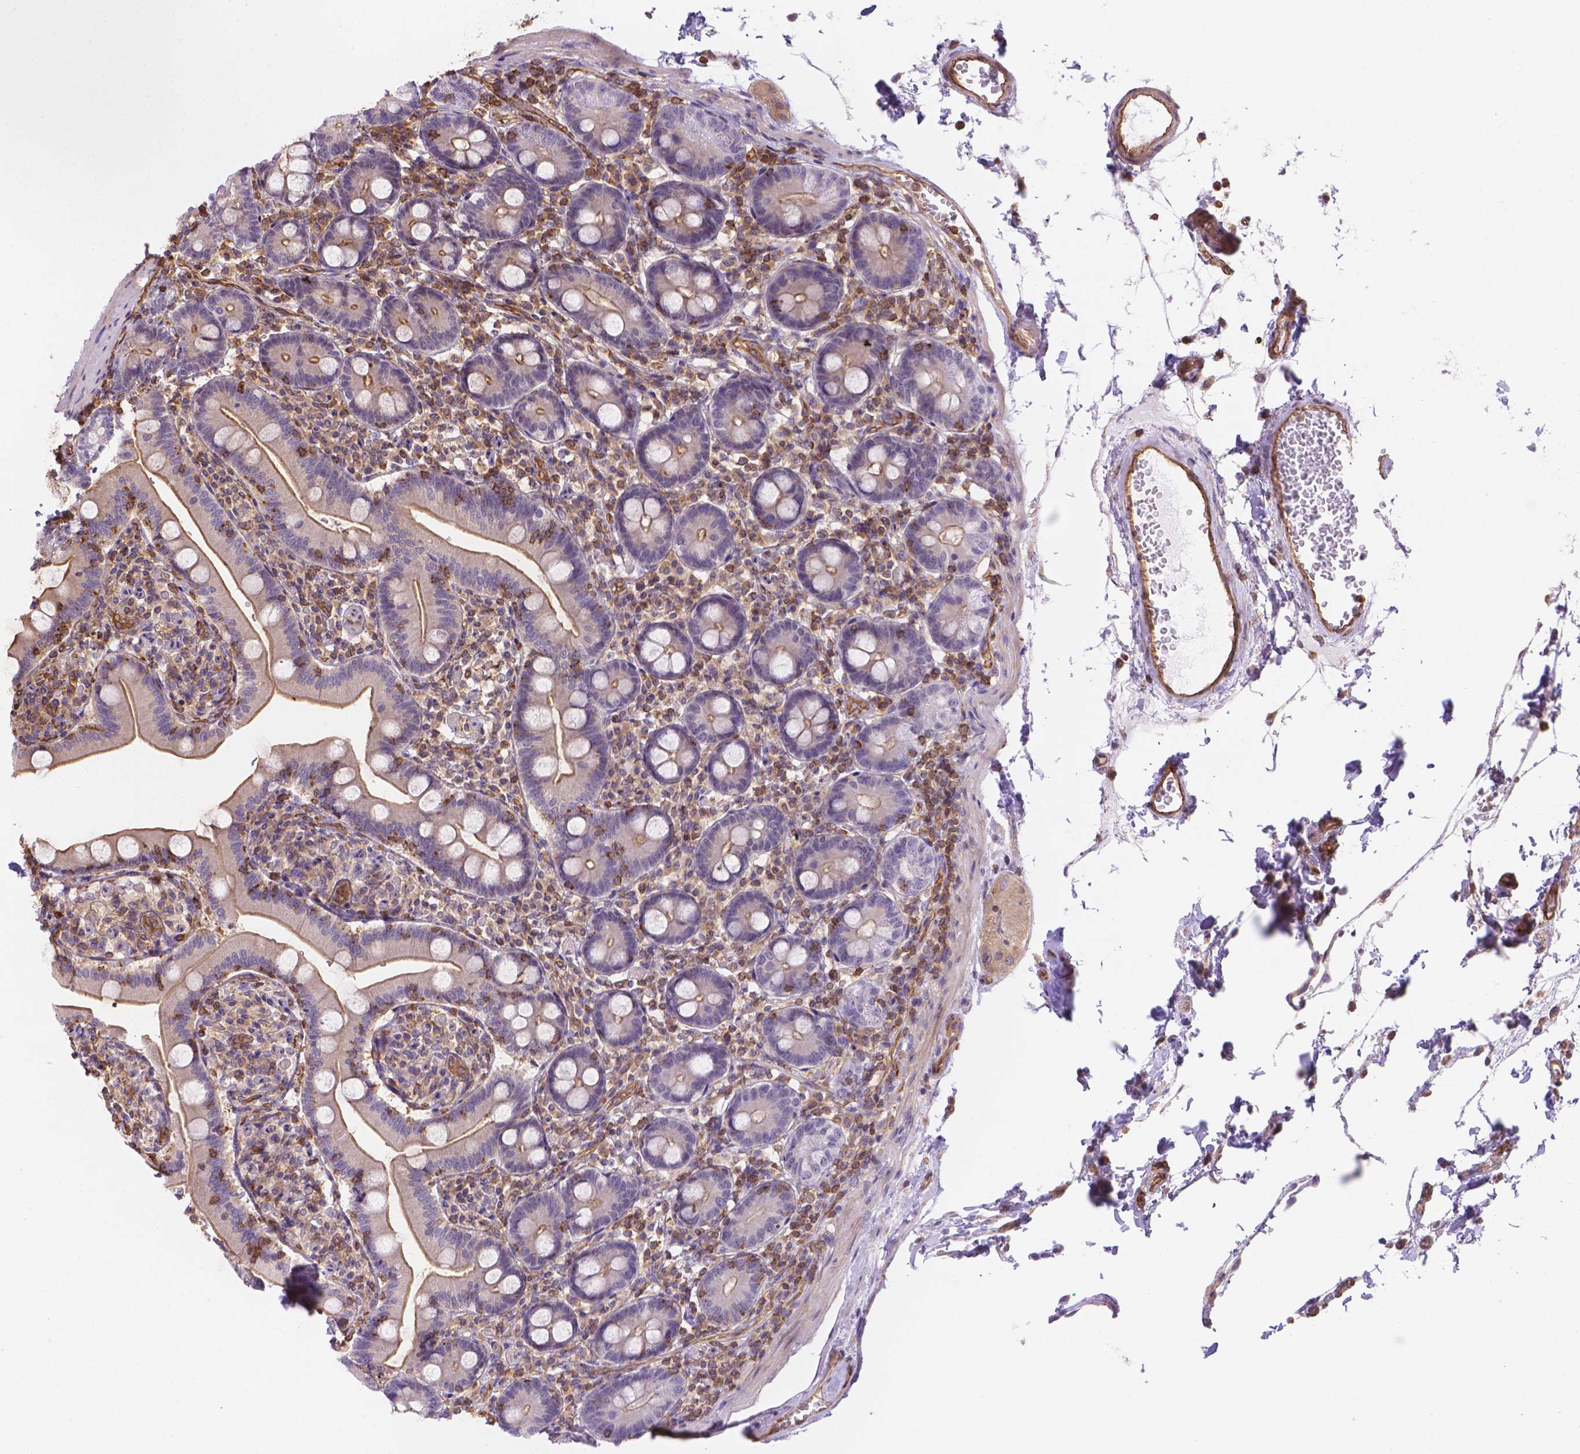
{"staining": {"intensity": "moderate", "quantity": "<25%", "location": "cytoplasmic/membranous"}, "tissue": "duodenum", "cell_type": "Glandular cells", "image_type": "normal", "snomed": [{"axis": "morphology", "description": "Normal tissue, NOS"}, {"axis": "topography", "description": "Duodenum"}], "caption": "High-power microscopy captured an immunohistochemistry micrograph of unremarkable duodenum, revealing moderate cytoplasmic/membranous positivity in approximately <25% of glandular cells. The staining was performed using DAB (3,3'-diaminobenzidine) to visualize the protein expression in brown, while the nuclei were stained in blue with hematoxylin (Magnification: 20x).", "gene": "DMWD", "patient": {"sex": "female", "age": 67}}